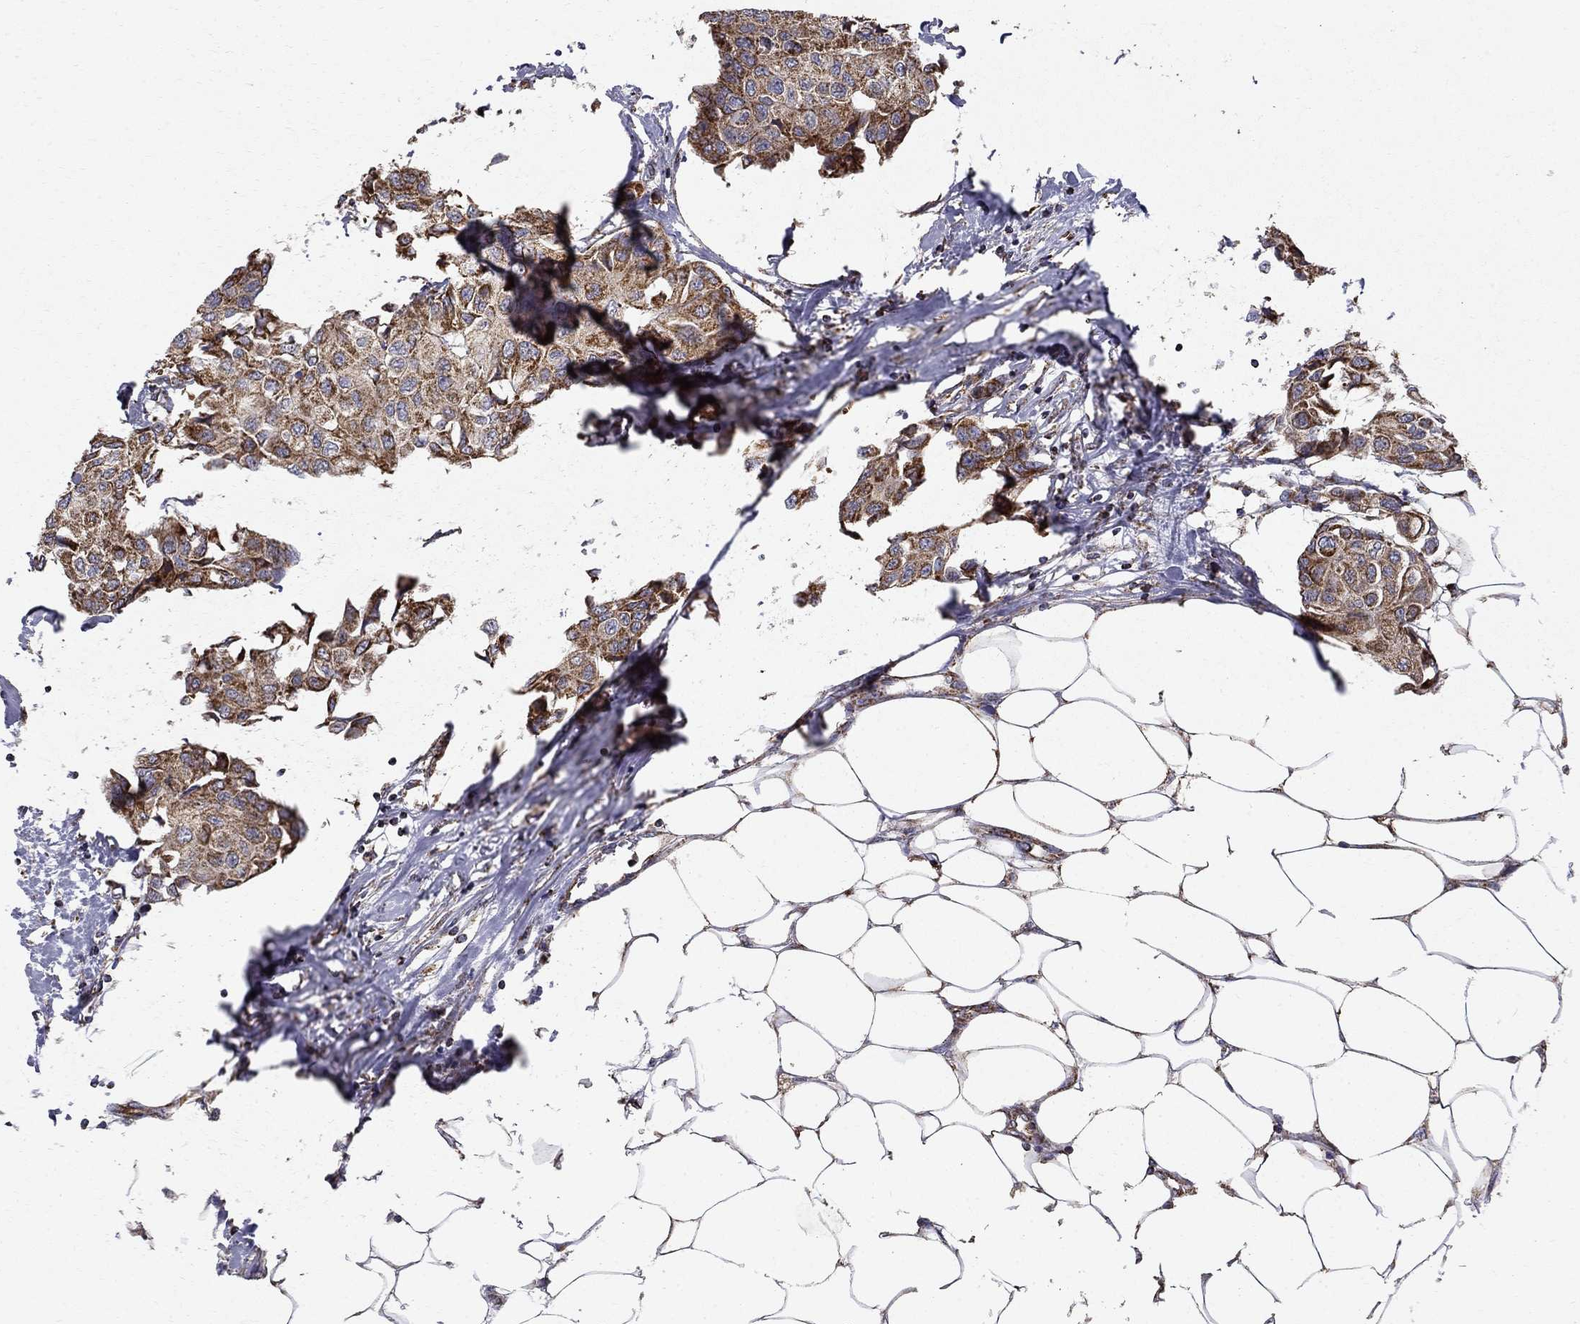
{"staining": {"intensity": "strong", "quantity": "<25%", "location": "cytoplasmic/membranous"}, "tissue": "breast cancer", "cell_type": "Tumor cells", "image_type": "cancer", "snomed": [{"axis": "morphology", "description": "Duct carcinoma"}, {"axis": "topography", "description": "Breast"}], "caption": "Breast cancer stained with immunohistochemistry shows strong cytoplasmic/membranous positivity in about <25% of tumor cells.", "gene": "NDUFS8", "patient": {"sex": "female", "age": 80}}